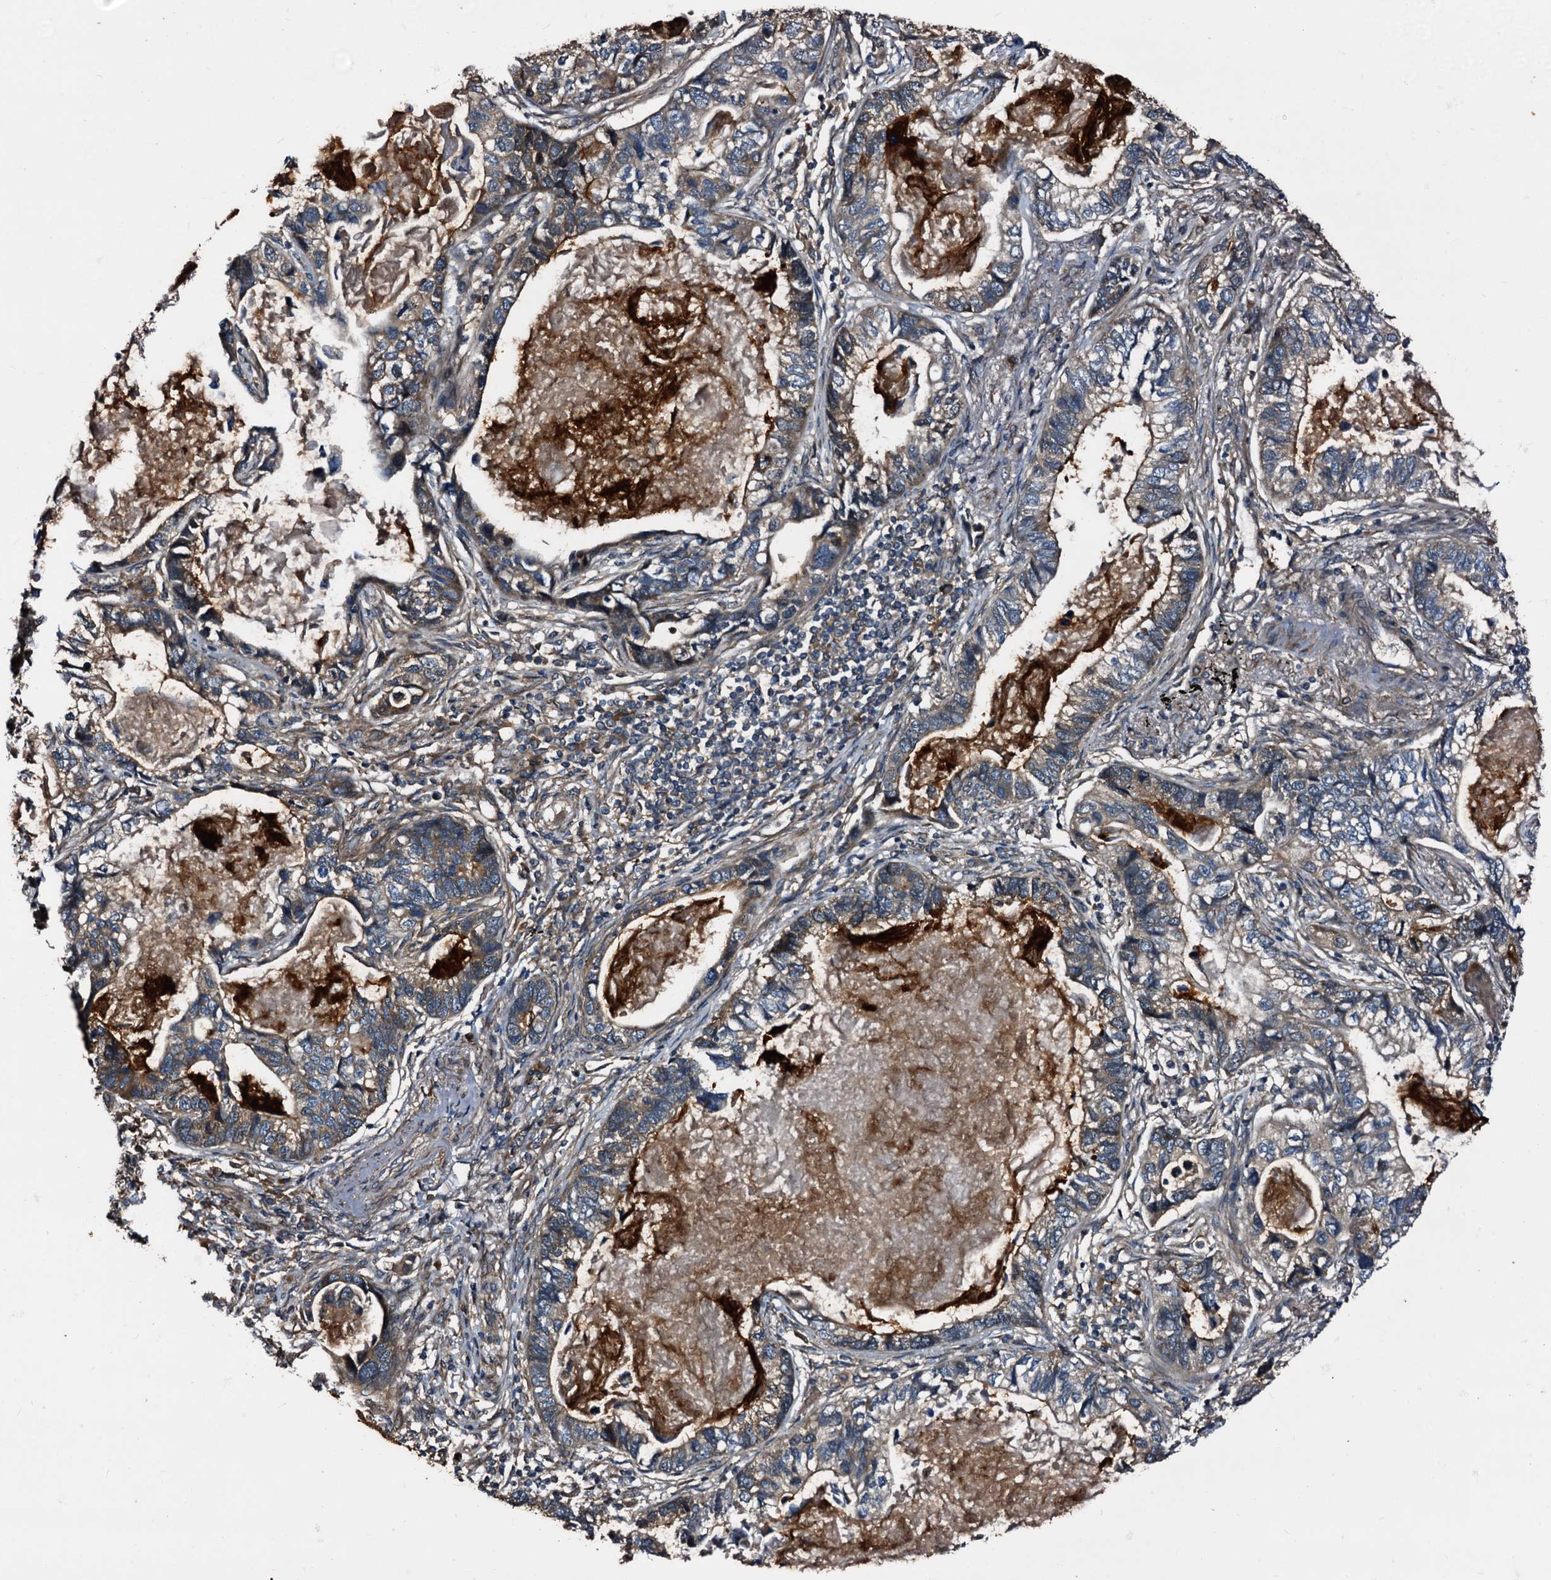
{"staining": {"intensity": "moderate", "quantity": "<25%", "location": "cytoplasmic/membranous"}, "tissue": "lung cancer", "cell_type": "Tumor cells", "image_type": "cancer", "snomed": [{"axis": "morphology", "description": "Adenocarcinoma, NOS"}, {"axis": "topography", "description": "Lung"}], "caption": "The immunohistochemical stain labels moderate cytoplasmic/membranous staining in tumor cells of lung cancer (adenocarcinoma) tissue.", "gene": "PEX5", "patient": {"sex": "male", "age": 67}}